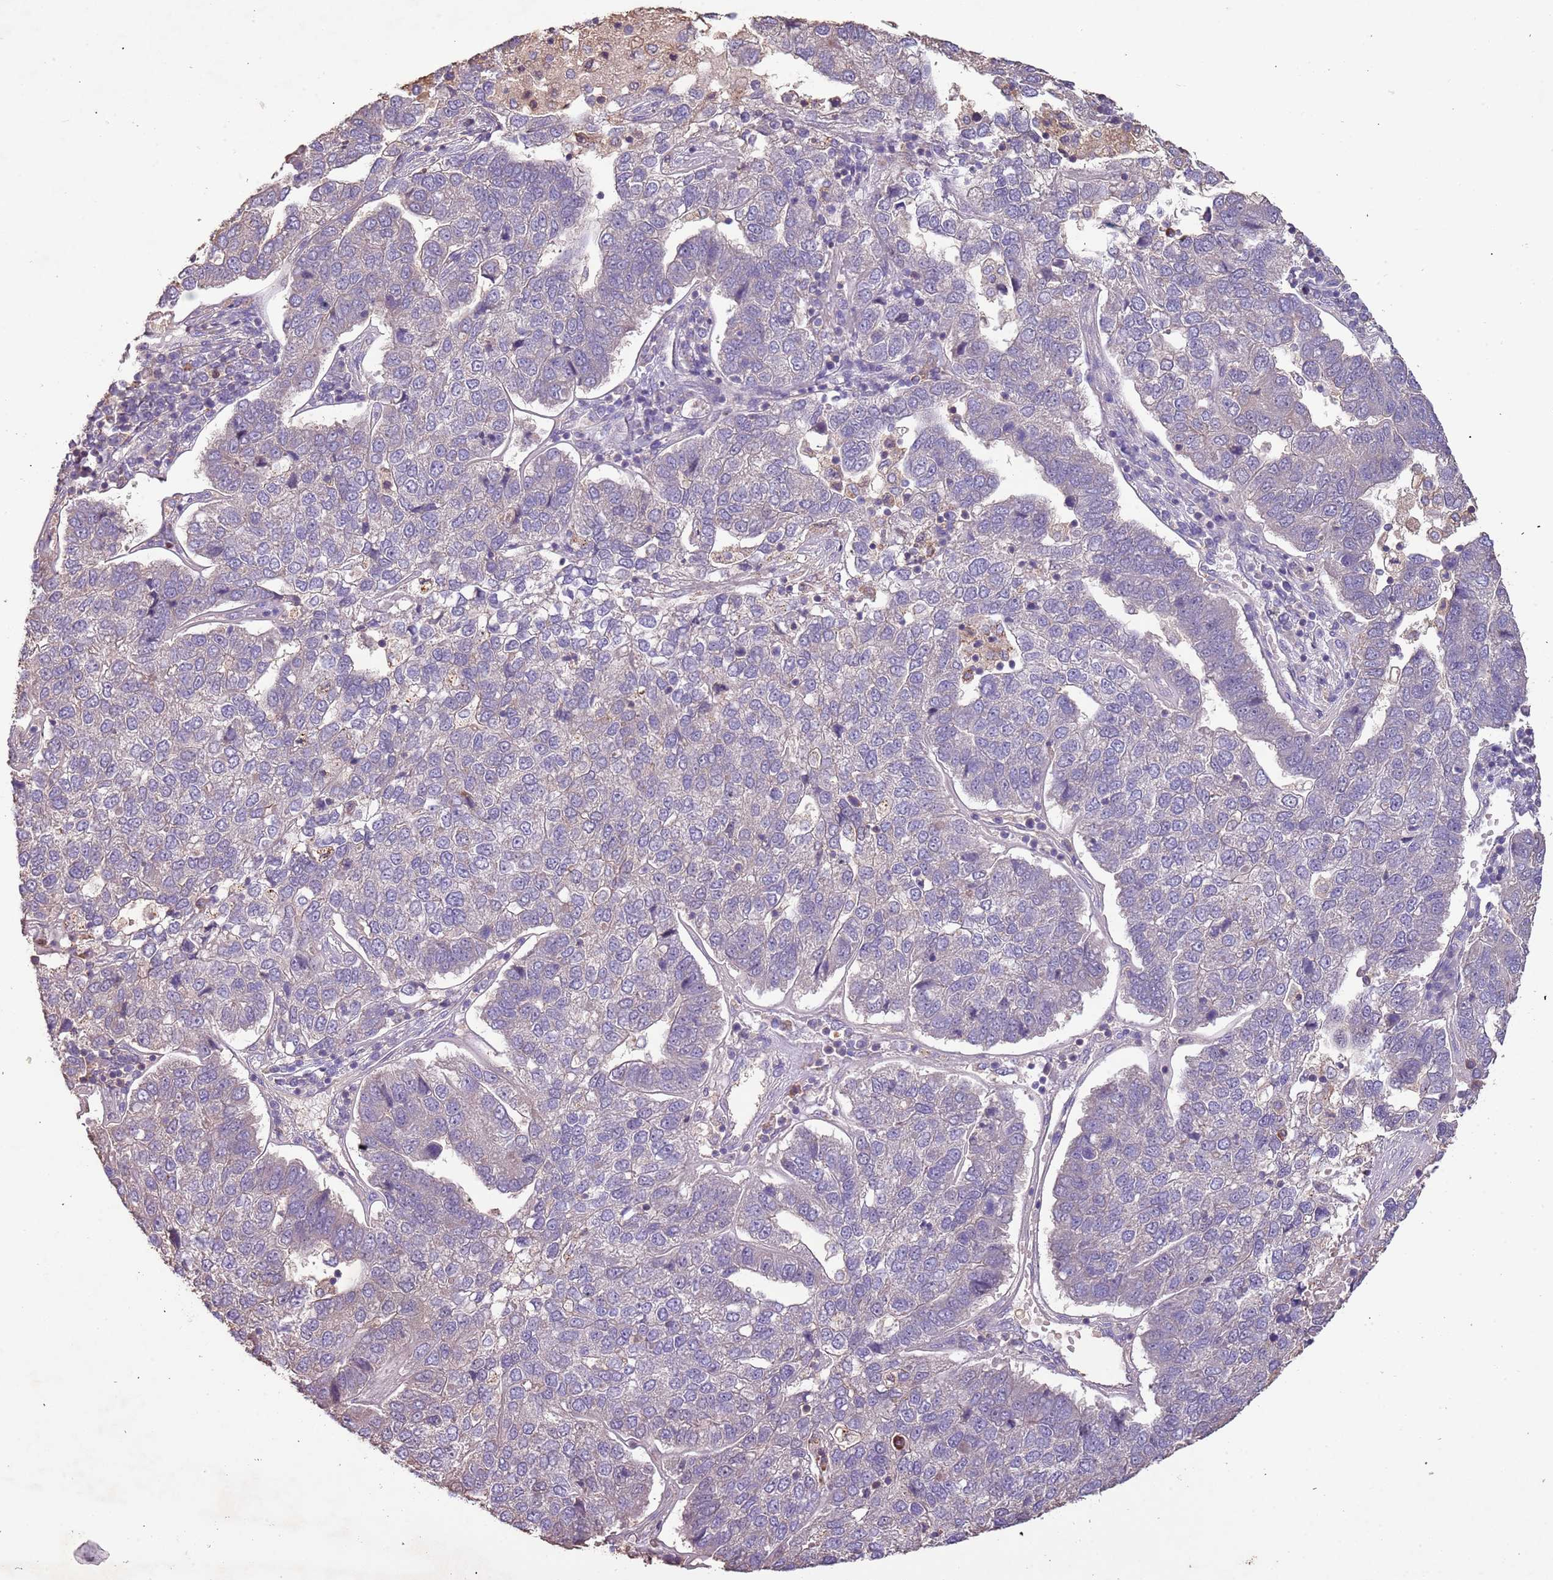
{"staining": {"intensity": "weak", "quantity": "<25%", "location": "cytoplasmic/membranous"}, "tissue": "pancreatic cancer", "cell_type": "Tumor cells", "image_type": "cancer", "snomed": [{"axis": "morphology", "description": "Adenocarcinoma, NOS"}, {"axis": "topography", "description": "Pancreas"}], "caption": "A histopathology image of human pancreatic adenocarcinoma is negative for staining in tumor cells.", "gene": "FECH", "patient": {"sex": "female", "age": 61}}